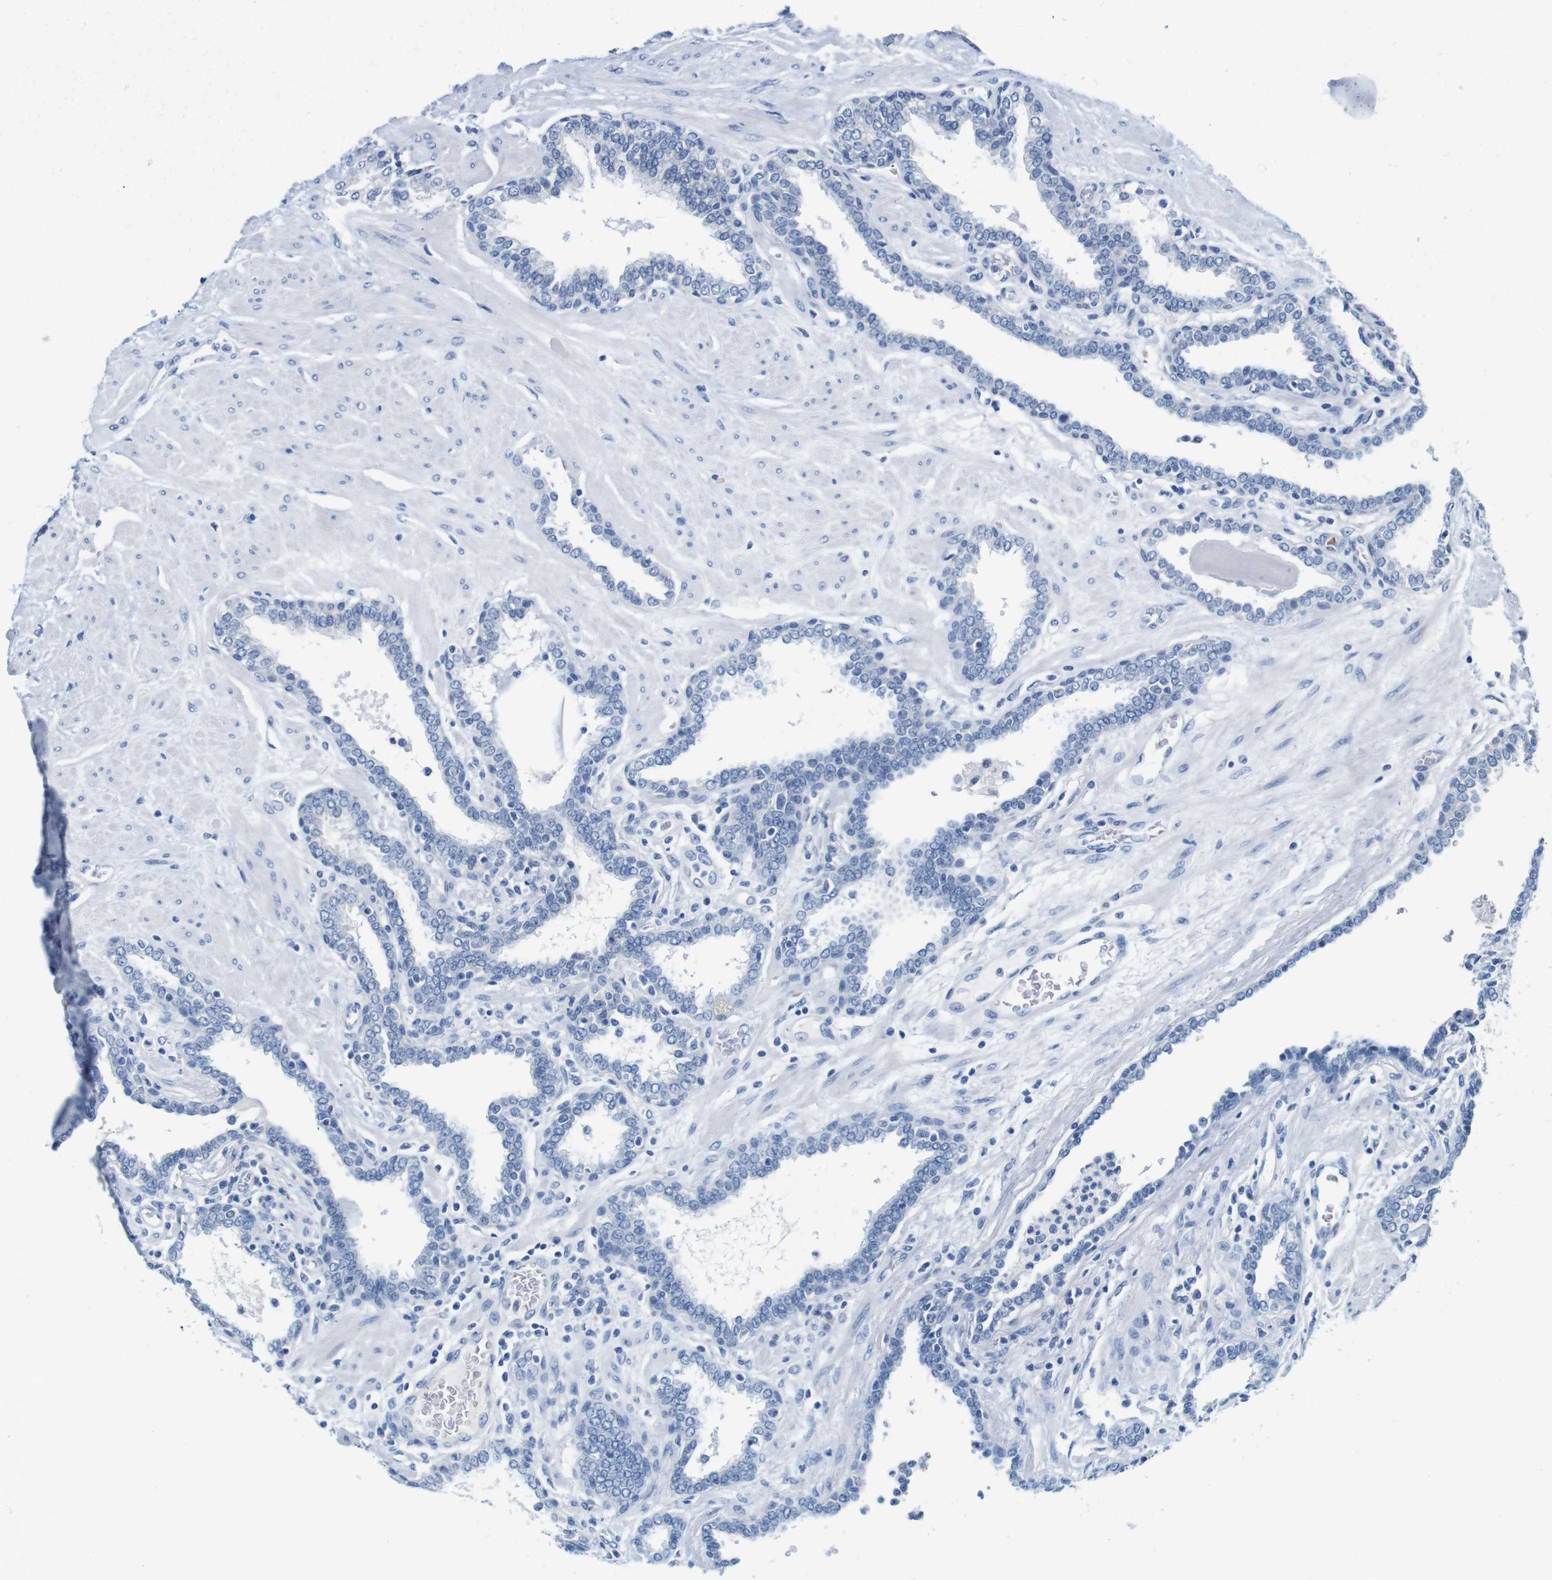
{"staining": {"intensity": "negative", "quantity": "none", "location": "none"}, "tissue": "prostate", "cell_type": "Glandular cells", "image_type": "normal", "snomed": [{"axis": "morphology", "description": "Normal tissue, NOS"}, {"axis": "topography", "description": "Prostate"}], "caption": "Human prostate stained for a protein using IHC exhibits no positivity in glandular cells.", "gene": "IGSF8", "patient": {"sex": "male", "age": 51}}